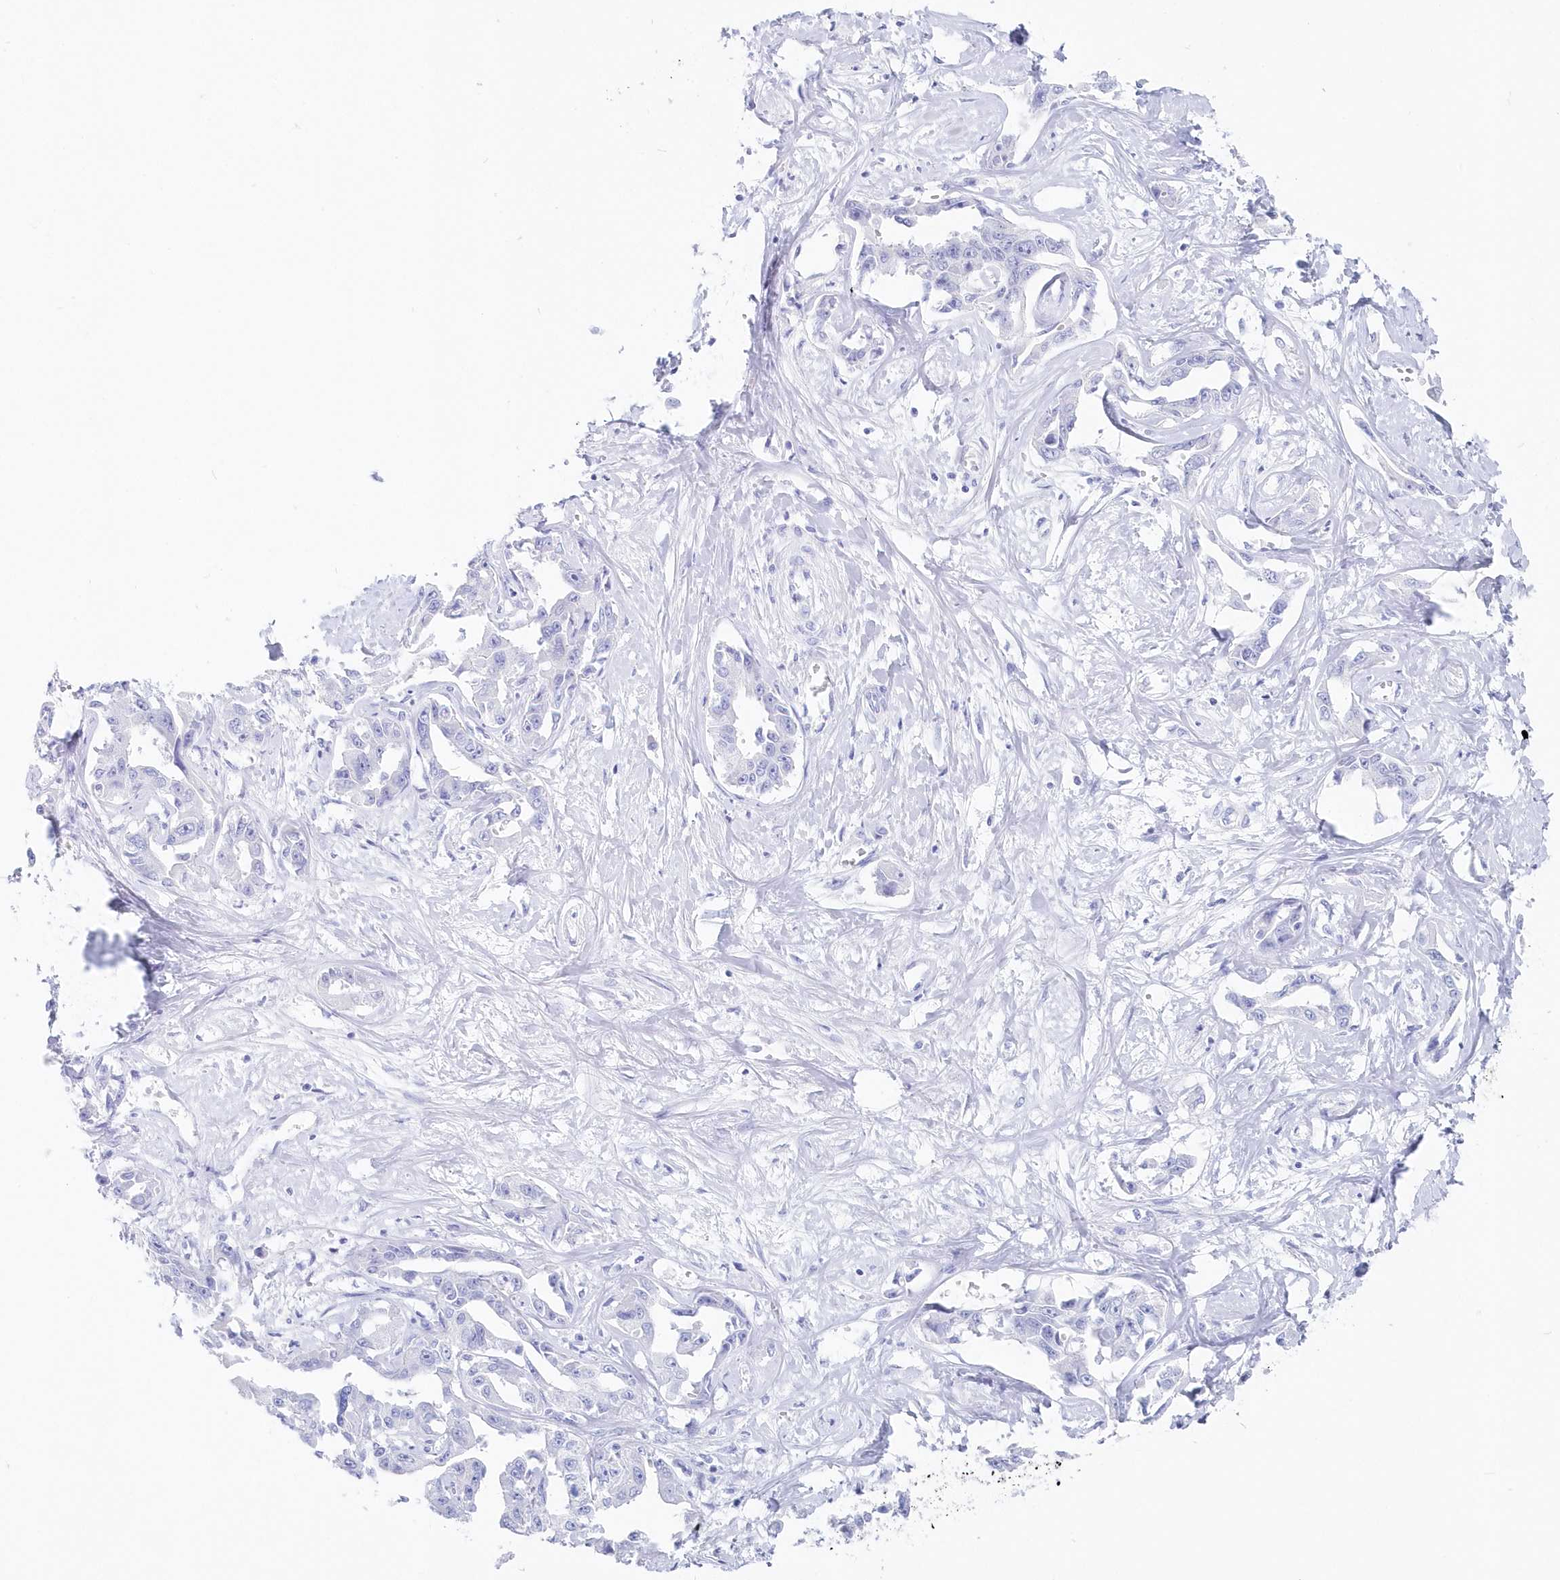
{"staining": {"intensity": "negative", "quantity": "none", "location": "none"}, "tissue": "liver cancer", "cell_type": "Tumor cells", "image_type": "cancer", "snomed": [{"axis": "morphology", "description": "Cholangiocarcinoma"}, {"axis": "topography", "description": "Liver"}], "caption": "High power microscopy photomicrograph of an immunohistochemistry (IHC) photomicrograph of cholangiocarcinoma (liver), revealing no significant expression in tumor cells.", "gene": "CSNK1G2", "patient": {"sex": "male", "age": 59}}